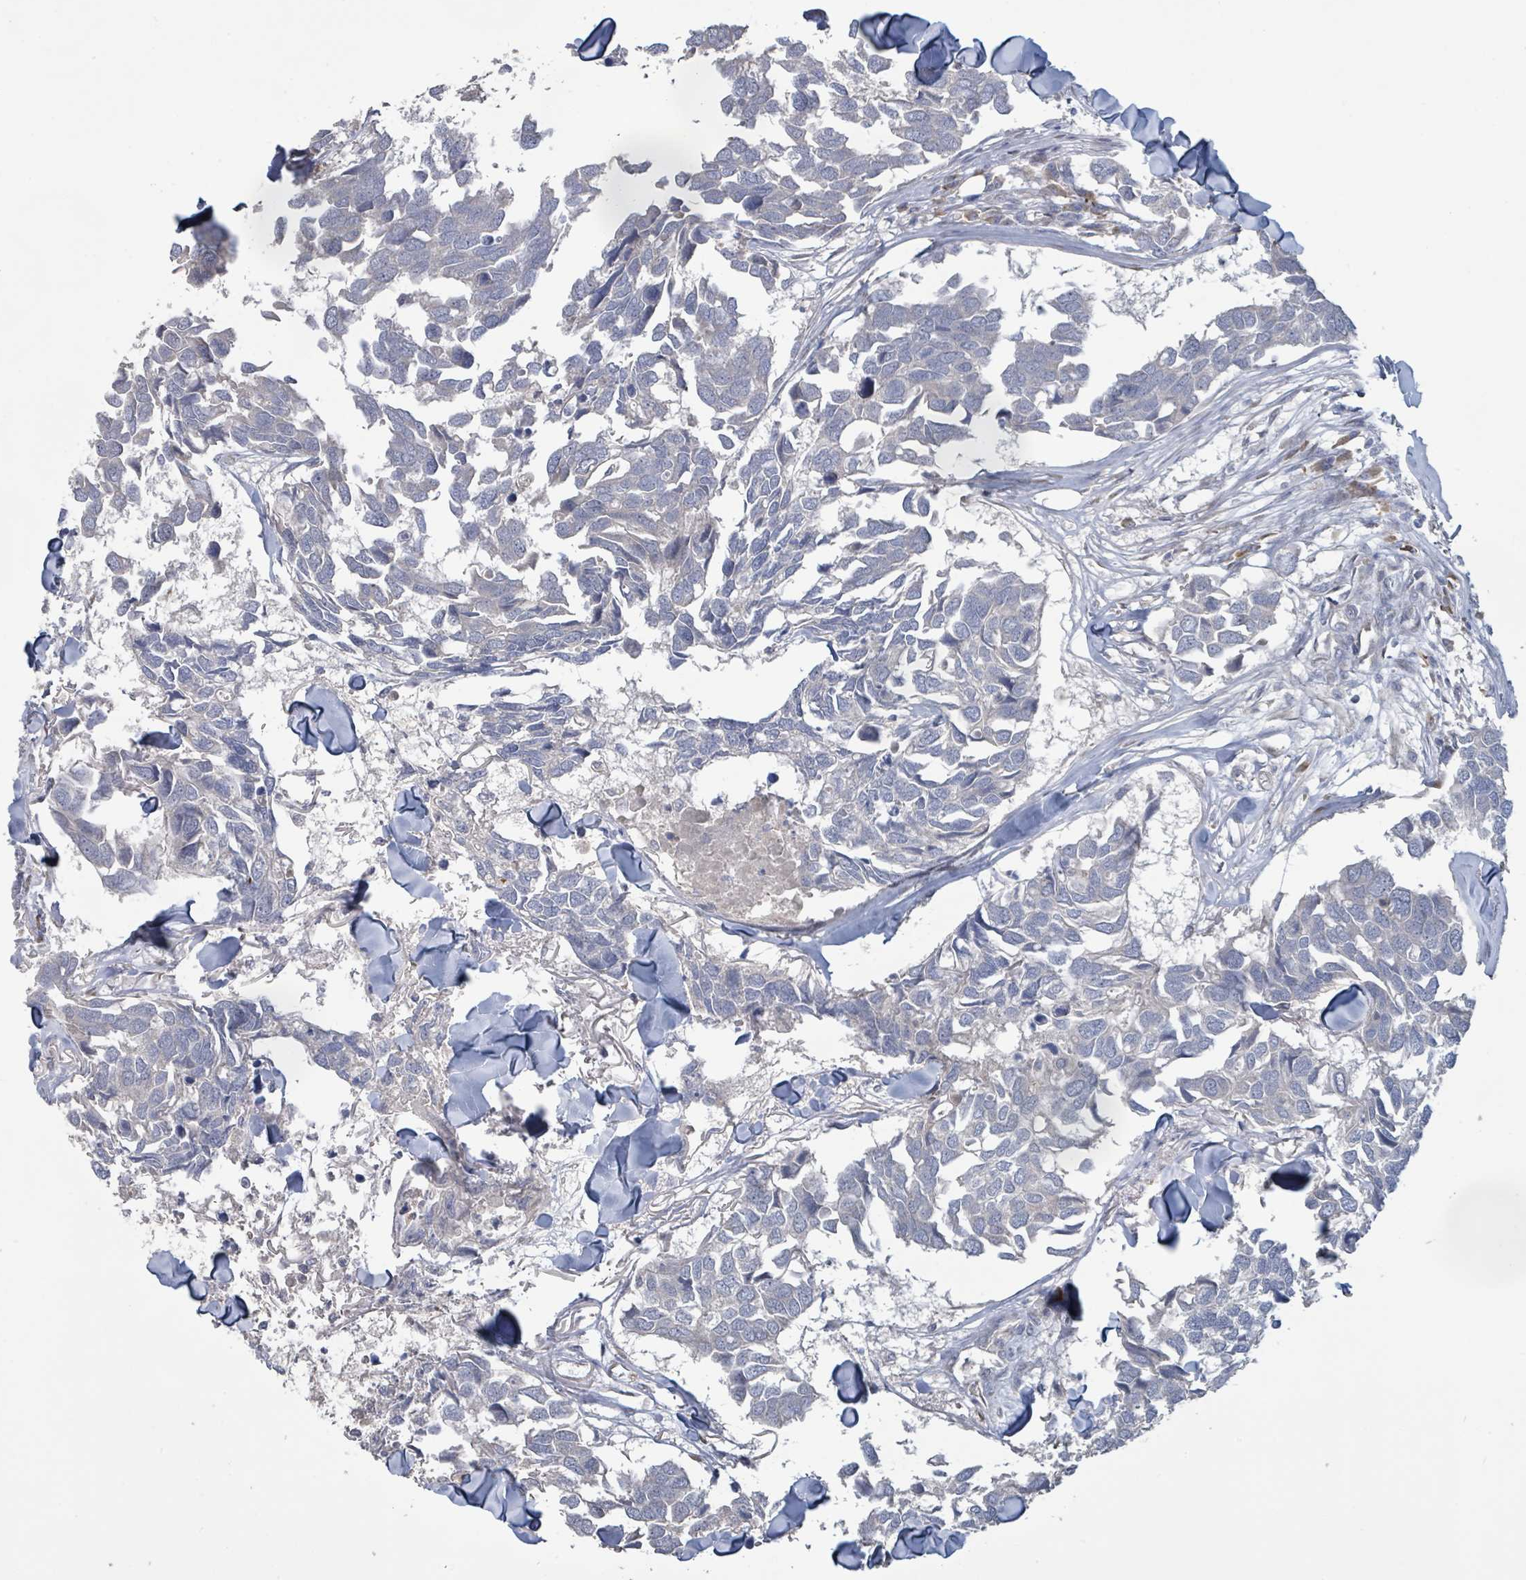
{"staining": {"intensity": "negative", "quantity": "none", "location": "none"}, "tissue": "breast cancer", "cell_type": "Tumor cells", "image_type": "cancer", "snomed": [{"axis": "morphology", "description": "Duct carcinoma"}, {"axis": "topography", "description": "Breast"}], "caption": "Tumor cells show no significant protein positivity in breast cancer (infiltrating ductal carcinoma).", "gene": "KCNS2", "patient": {"sex": "female", "age": 83}}